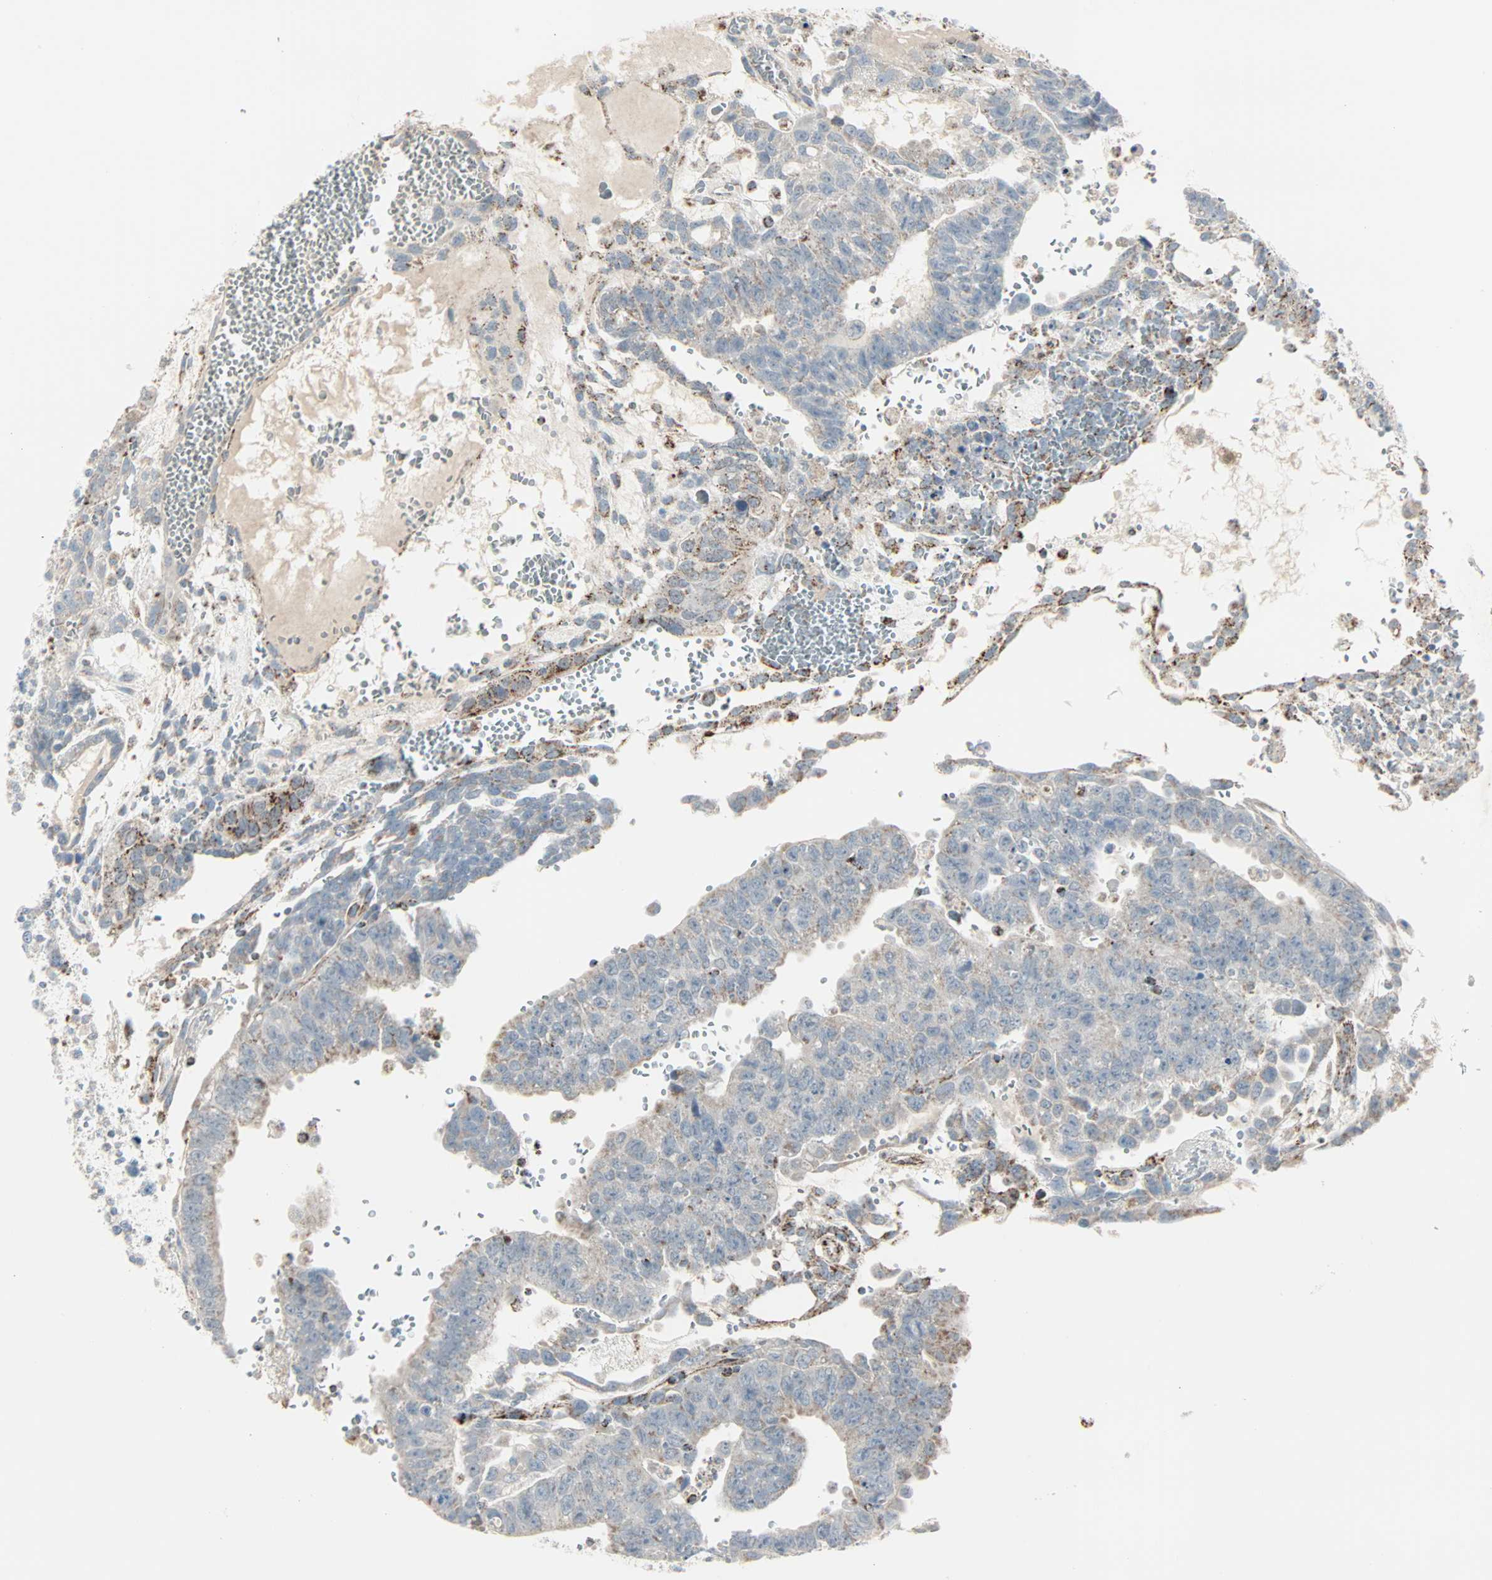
{"staining": {"intensity": "weak", "quantity": "<25%", "location": "cytoplasmic/membranous"}, "tissue": "testis cancer", "cell_type": "Tumor cells", "image_type": "cancer", "snomed": [{"axis": "morphology", "description": "Seminoma, NOS"}, {"axis": "morphology", "description": "Carcinoma, Embryonal, NOS"}, {"axis": "topography", "description": "Testis"}], "caption": "A high-resolution micrograph shows immunohistochemistry (IHC) staining of testis seminoma, which displays no significant staining in tumor cells. Brightfield microscopy of IHC stained with DAB (brown) and hematoxylin (blue), captured at high magnification.", "gene": "IDH2", "patient": {"sex": "male", "age": 52}}